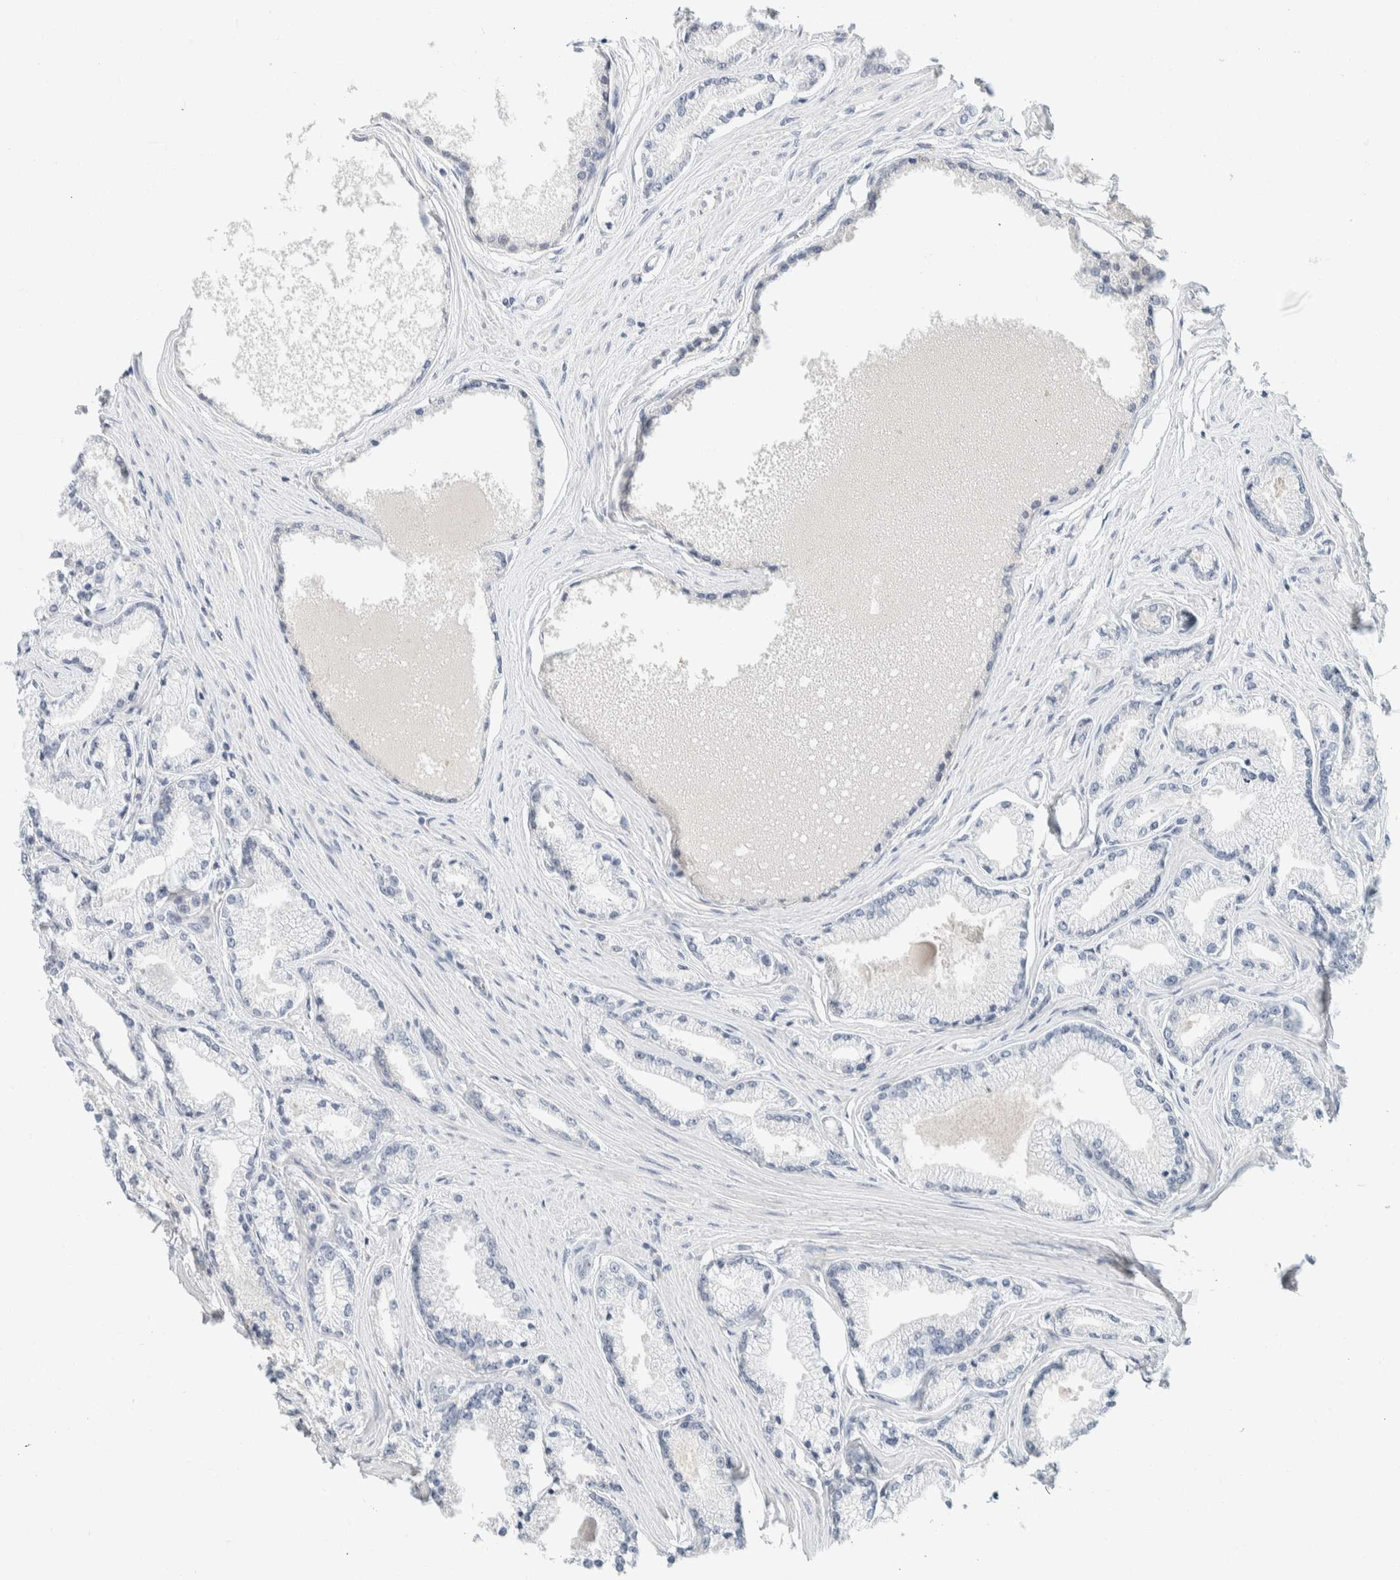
{"staining": {"intensity": "negative", "quantity": "none", "location": "none"}, "tissue": "prostate cancer", "cell_type": "Tumor cells", "image_type": "cancer", "snomed": [{"axis": "morphology", "description": "Adenocarcinoma, High grade"}, {"axis": "topography", "description": "Prostate"}], "caption": "IHC micrograph of neoplastic tissue: human prostate high-grade adenocarcinoma stained with DAB displays no significant protein staining in tumor cells.", "gene": "ALOX12B", "patient": {"sex": "male", "age": 71}}